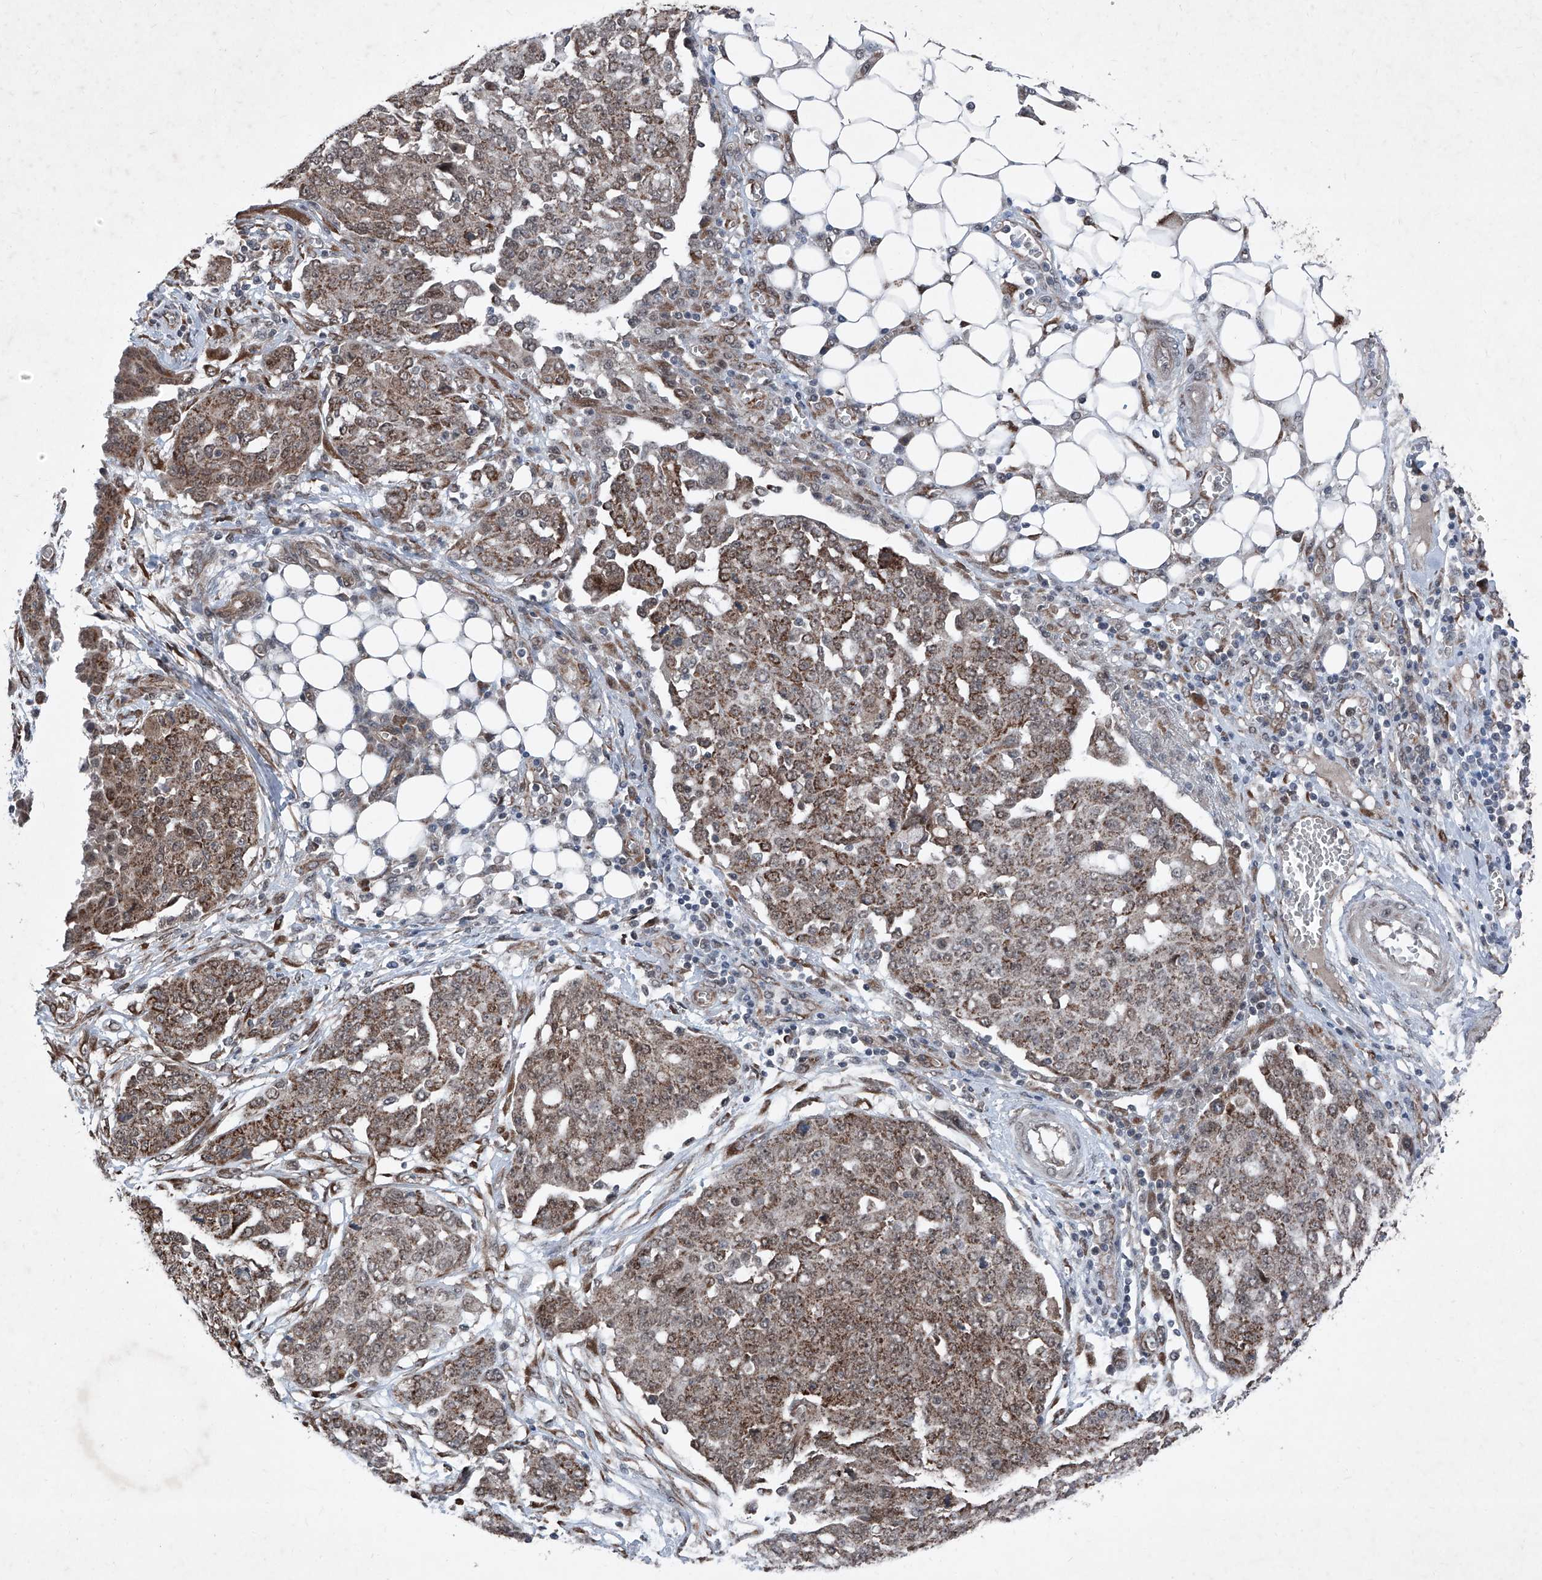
{"staining": {"intensity": "moderate", "quantity": ">75%", "location": "cytoplasmic/membranous"}, "tissue": "ovarian cancer", "cell_type": "Tumor cells", "image_type": "cancer", "snomed": [{"axis": "morphology", "description": "Cystadenocarcinoma, serous, NOS"}, {"axis": "topography", "description": "Soft tissue"}, {"axis": "topography", "description": "Ovary"}], "caption": "IHC staining of ovarian cancer, which shows medium levels of moderate cytoplasmic/membranous staining in about >75% of tumor cells indicating moderate cytoplasmic/membranous protein staining. The staining was performed using DAB (brown) for protein detection and nuclei were counterstained in hematoxylin (blue).", "gene": "COA7", "patient": {"sex": "female", "age": 57}}